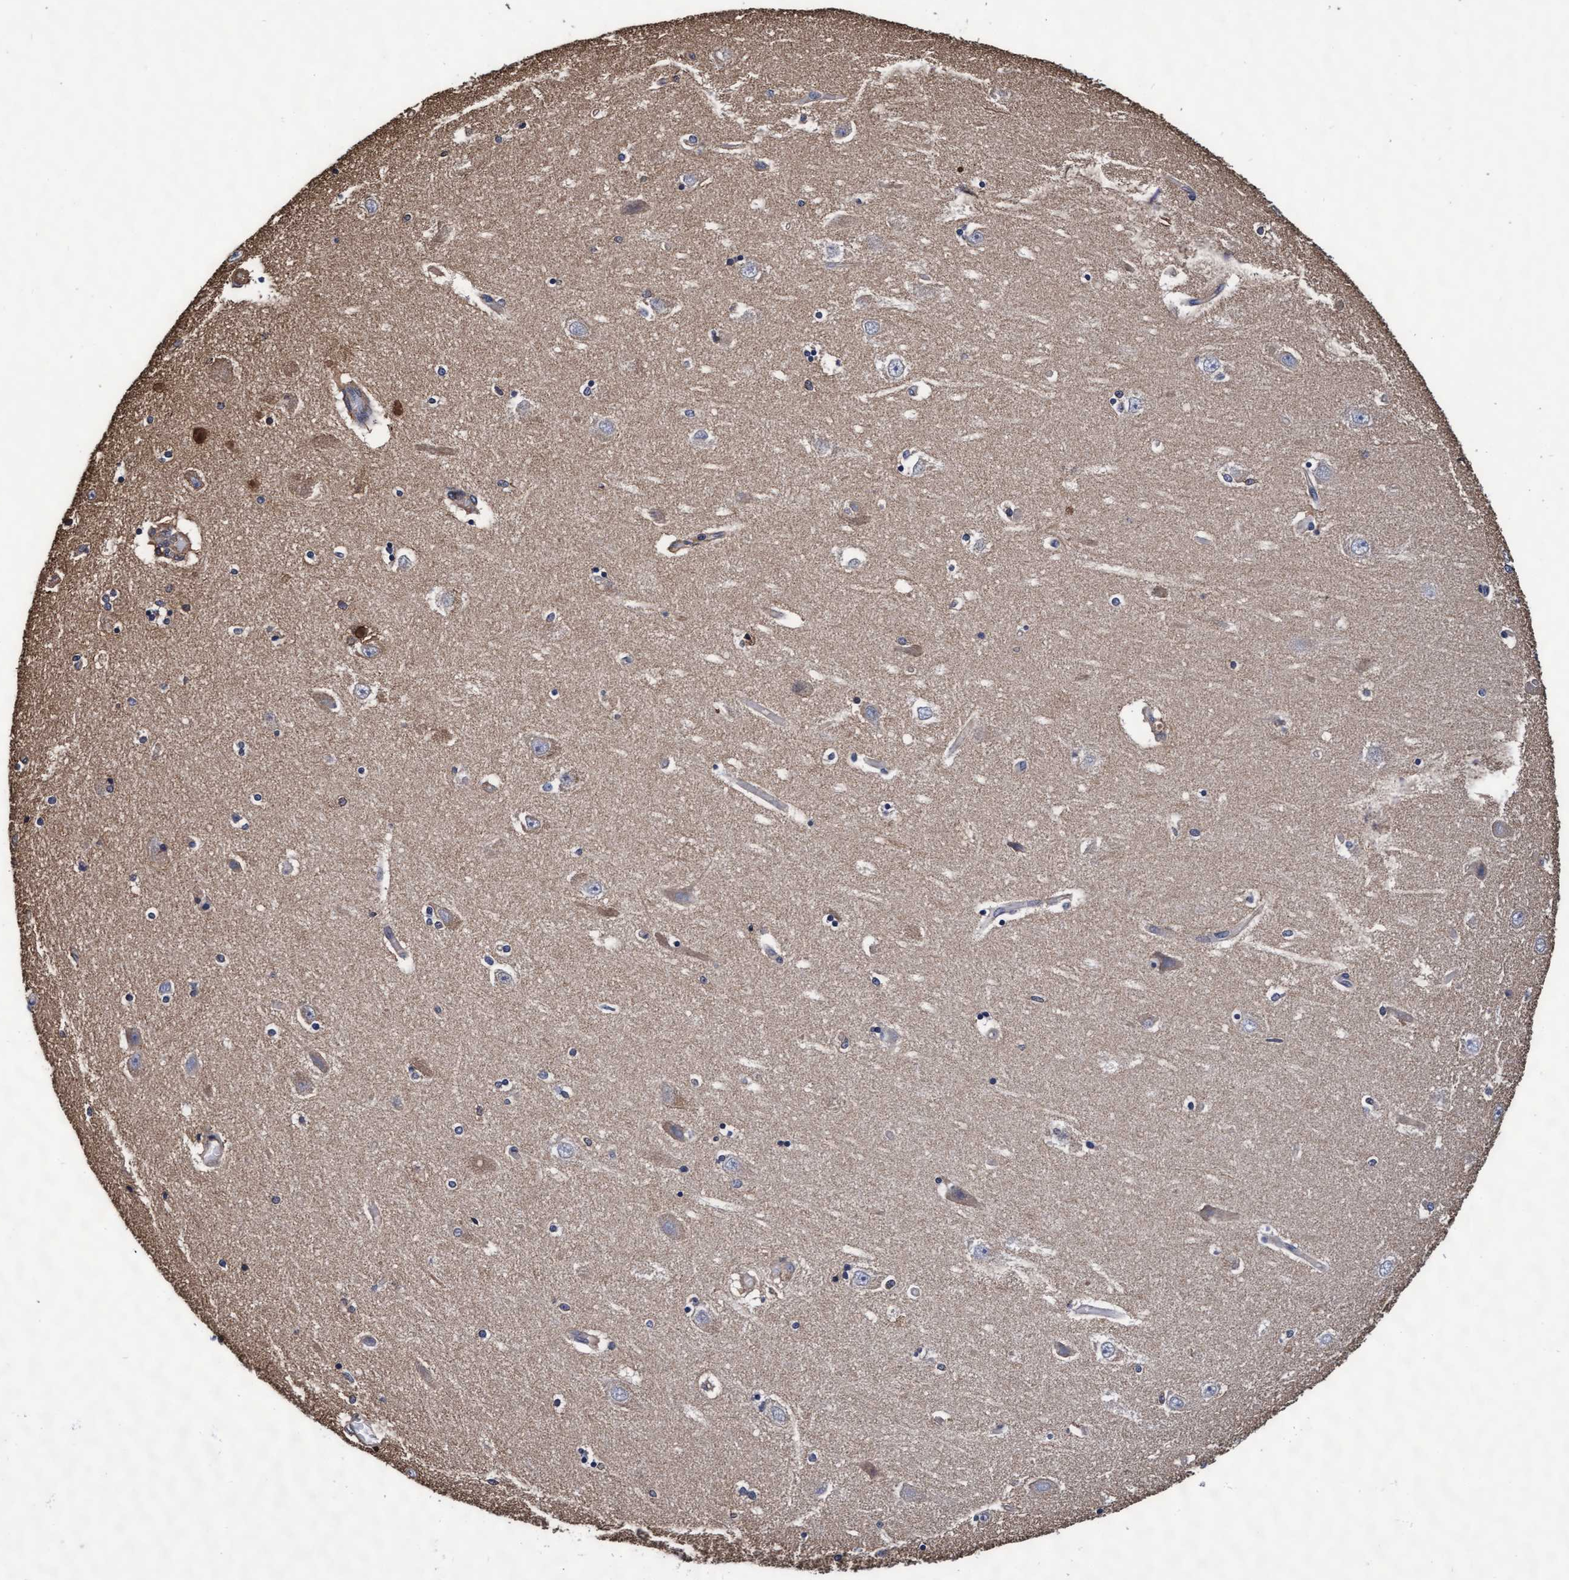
{"staining": {"intensity": "negative", "quantity": "none", "location": "none"}, "tissue": "hippocampus", "cell_type": "Glial cells", "image_type": "normal", "snomed": [{"axis": "morphology", "description": "Normal tissue, NOS"}, {"axis": "topography", "description": "Hippocampus"}], "caption": "A micrograph of hippocampus stained for a protein displays no brown staining in glial cells.", "gene": "GRHPR", "patient": {"sex": "female", "age": 54}}